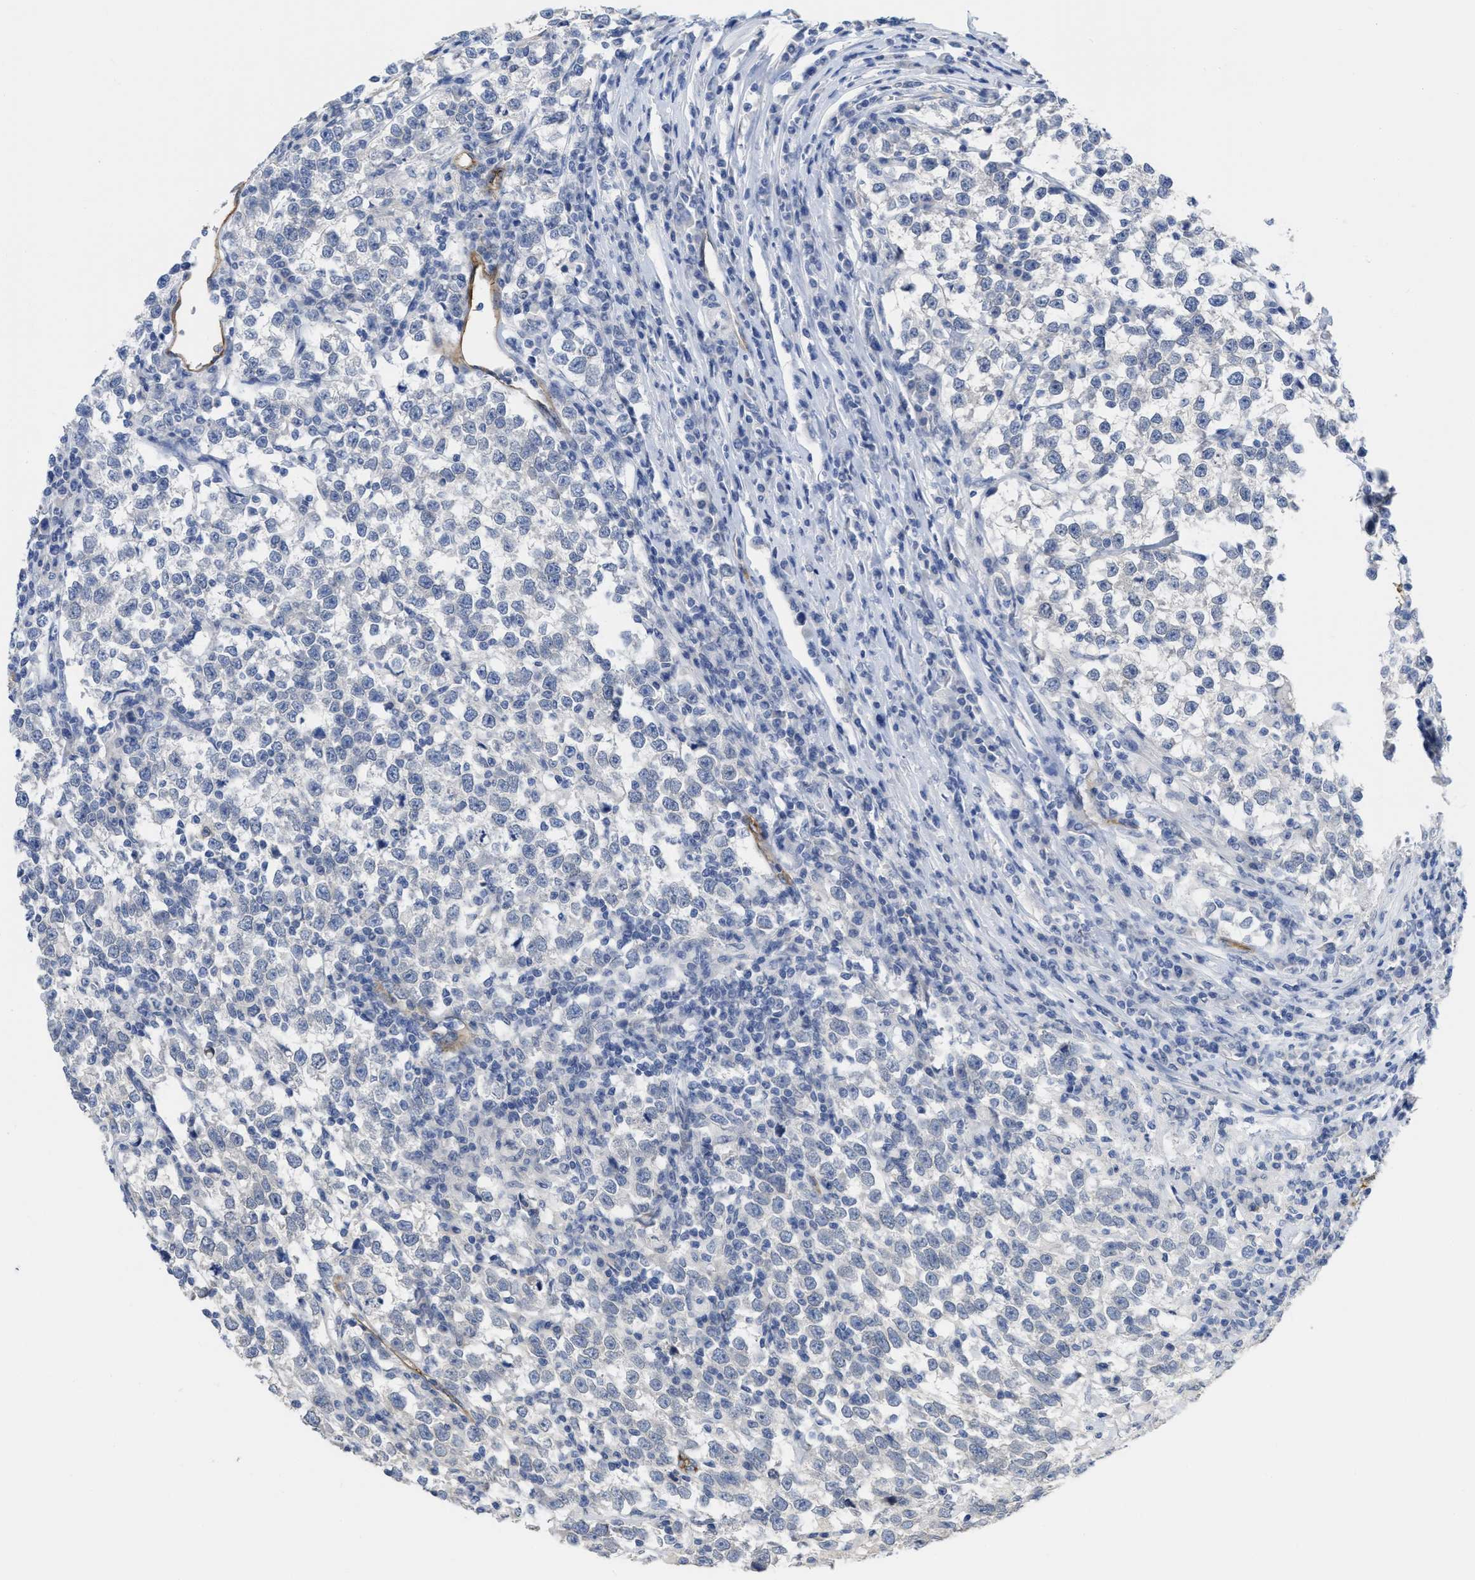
{"staining": {"intensity": "negative", "quantity": "none", "location": "none"}, "tissue": "testis cancer", "cell_type": "Tumor cells", "image_type": "cancer", "snomed": [{"axis": "morphology", "description": "Normal tissue, NOS"}, {"axis": "morphology", "description": "Seminoma, NOS"}, {"axis": "topography", "description": "Testis"}], "caption": "This histopathology image is of testis cancer (seminoma) stained with IHC to label a protein in brown with the nuclei are counter-stained blue. There is no staining in tumor cells. (DAB immunohistochemistry visualized using brightfield microscopy, high magnification).", "gene": "ACKR1", "patient": {"sex": "male", "age": 43}}